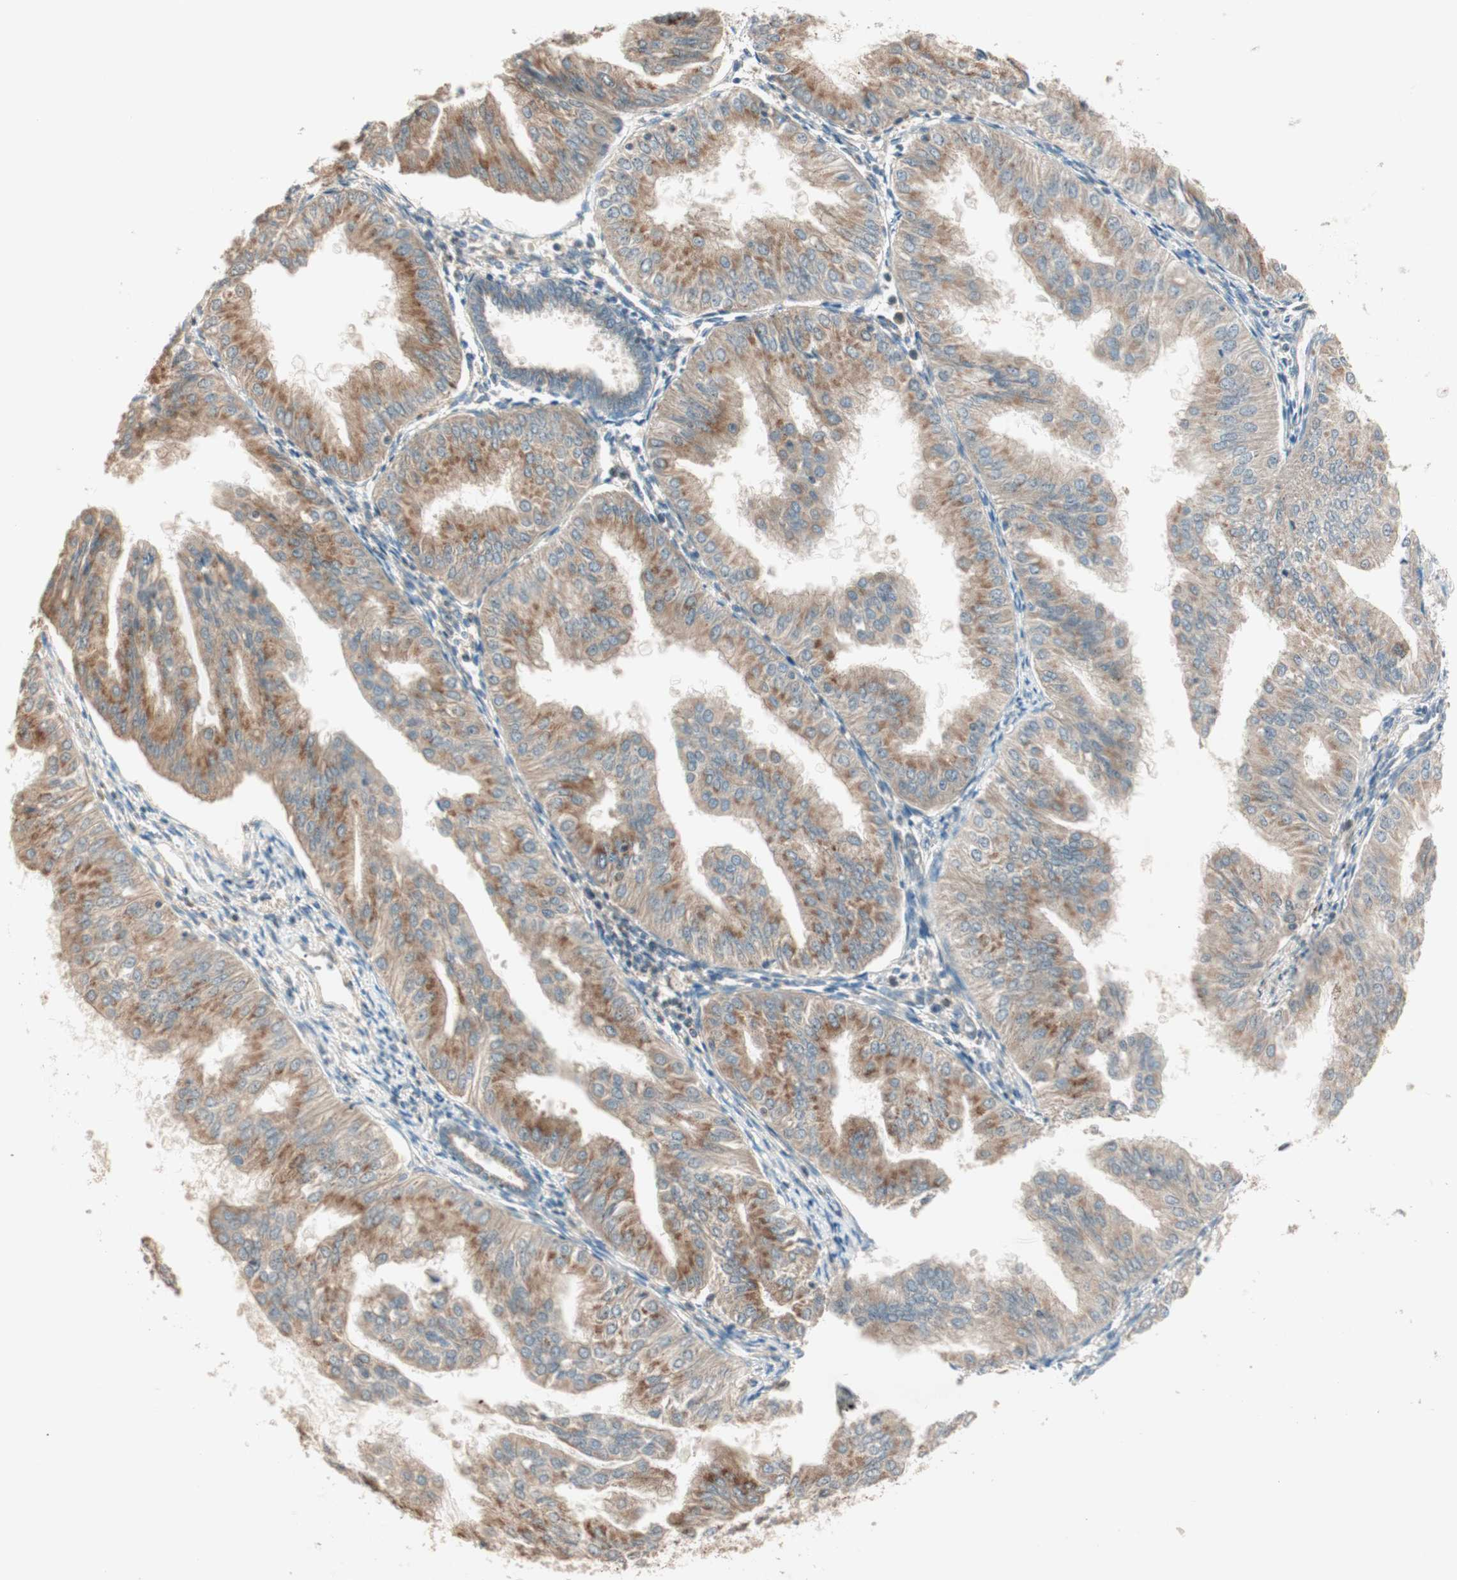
{"staining": {"intensity": "moderate", "quantity": ">75%", "location": "cytoplasmic/membranous"}, "tissue": "endometrial cancer", "cell_type": "Tumor cells", "image_type": "cancer", "snomed": [{"axis": "morphology", "description": "Adenocarcinoma, NOS"}, {"axis": "topography", "description": "Endometrium"}], "caption": "Immunohistochemistry (IHC) (DAB) staining of human endometrial cancer demonstrates moderate cytoplasmic/membranous protein expression in approximately >75% of tumor cells.", "gene": "SEC16A", "patient": {"sex": "female", "age": 53}}